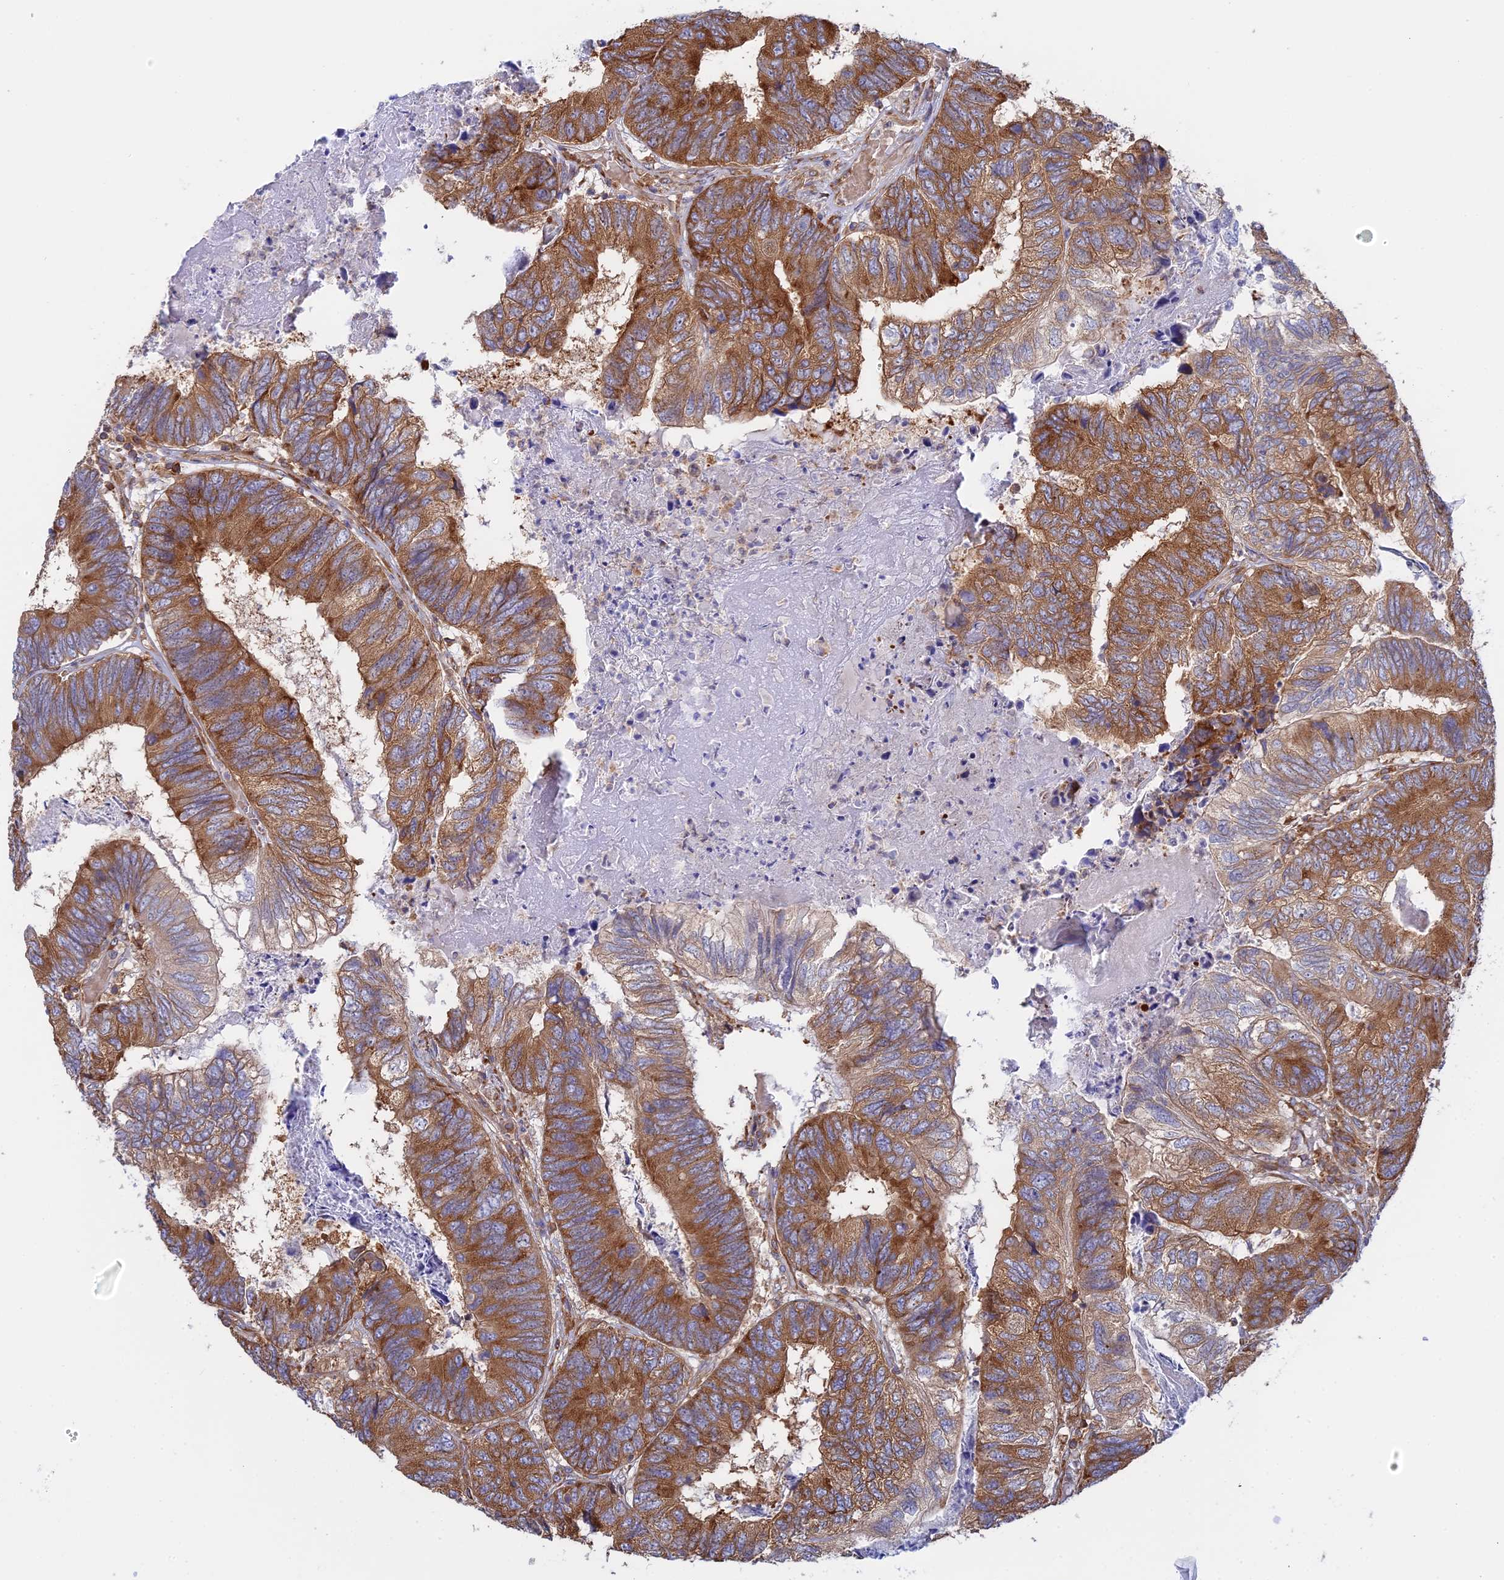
{"staining": {"intensity": "moderate", "quantity": ">75%", "location": "cytoplasmic/membranous"}, "tissue": "colorectal cancer", "cell_type": "Tumor cells", "image_type": "cancer", "snomed": [{"axis": "morphology", "description": "Adenocarcinoma, NOS"}, {"axis": "topography", "description": "Colon"}], "caption": "Protein expression analysis of colorectal cancer (adenocarcinoma) exhibits moderate cytoplasmic/membranous positivity in about >75% of tumor cells.", "gene": "GMIP", "patient": {"sex": "female", "age": 67}}